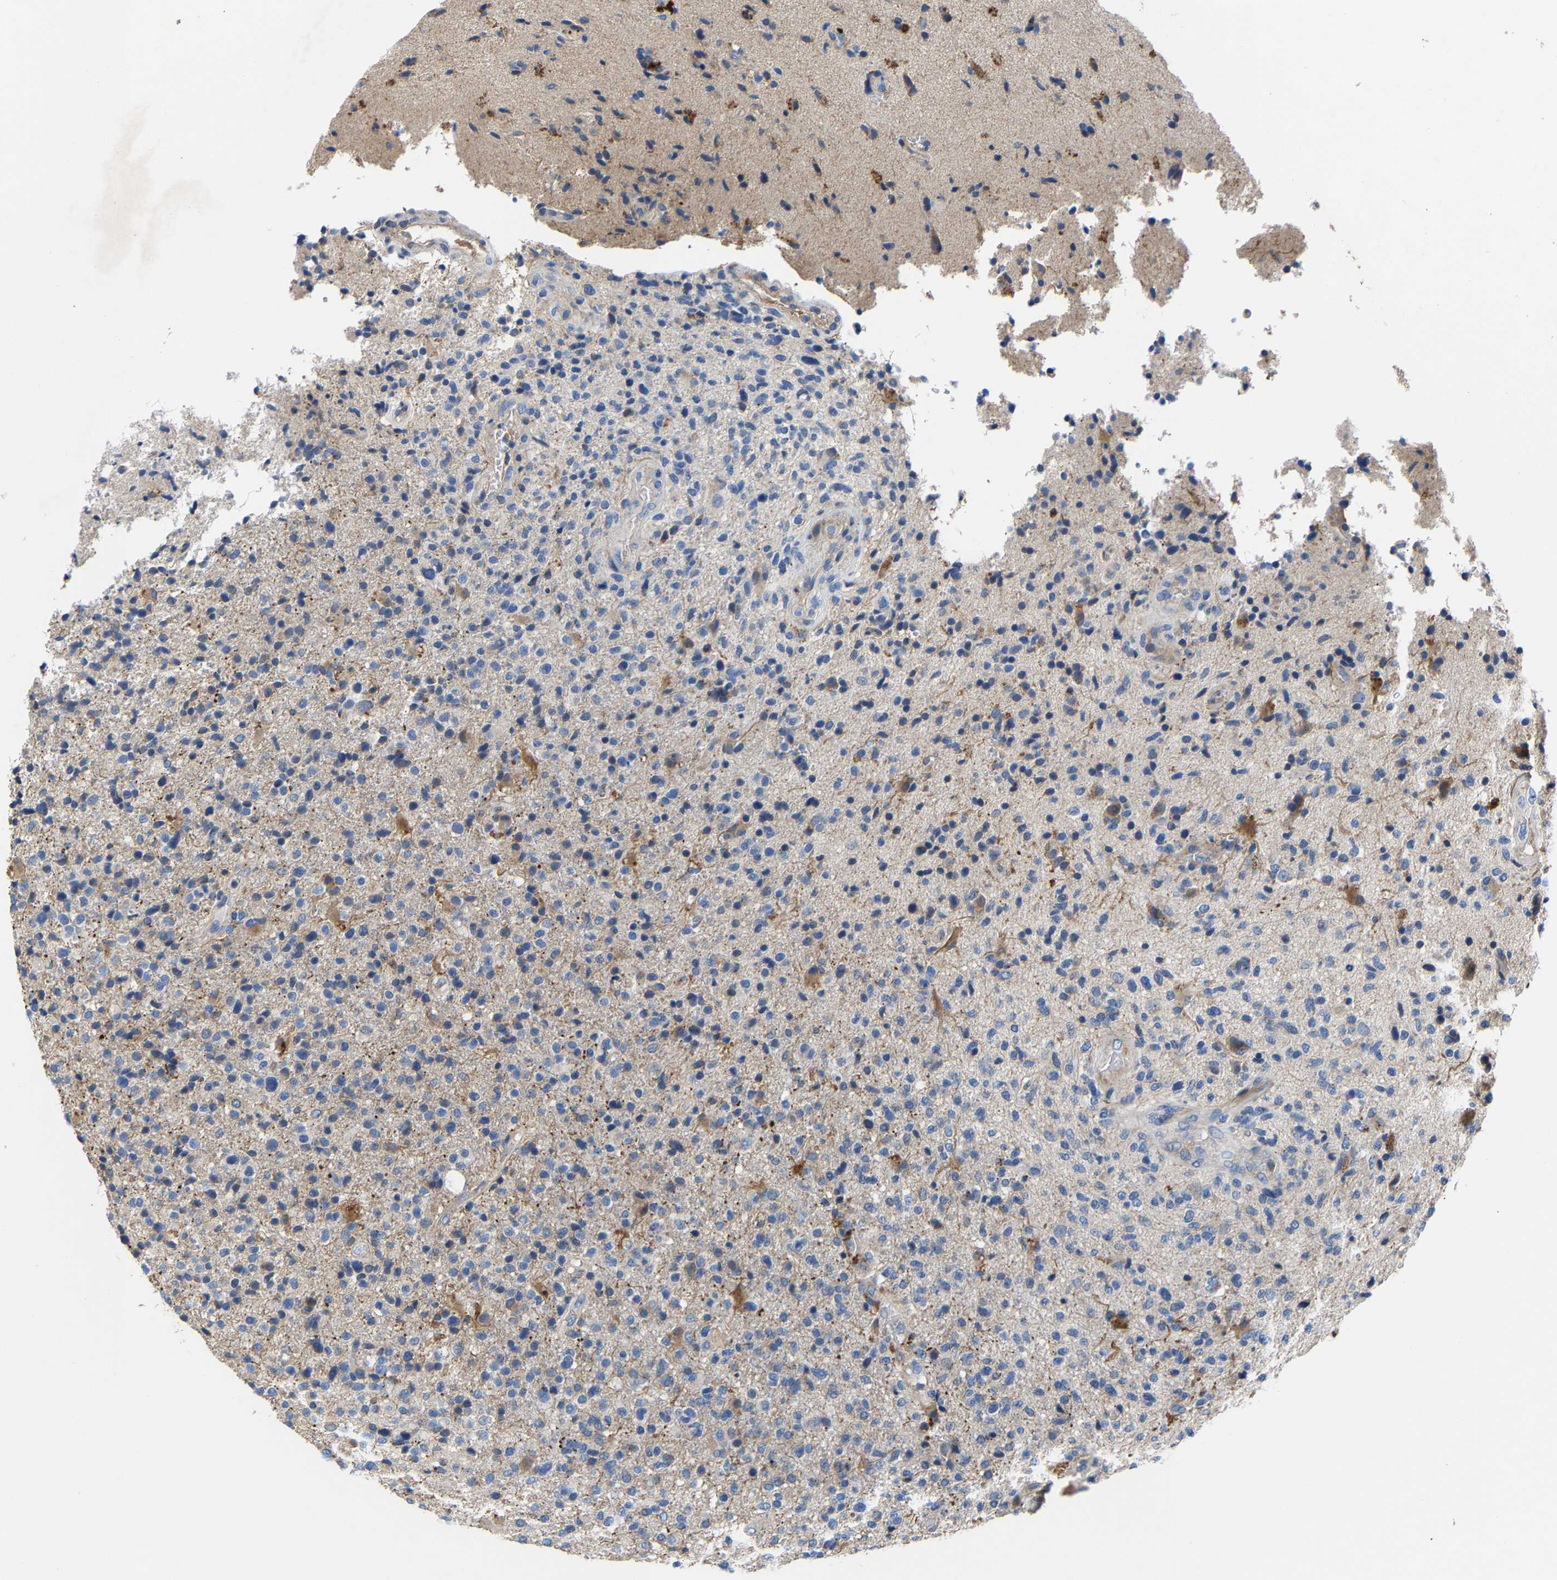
{"staining": {"intensity": "negative", "quantity": "none", "location": "none"}, "tissue": "glioma", "cell_type": "Tumor cells", "image_type": "cancer", "snomed": [{"axis": "morphology", "description": "Glioma, malignant, High grade"}, {"axis": "topography", "description": "Brain"}], "caption": "A histopathology image of human glioma is negative for staining in tumor cells. Brightfield microscopy of immunohistochemistry stained with DAB (brown) and hematoxylin (blue), captured at high magnification.", "gene": "CCDC171", "patient": {"sex": "male", "age": 72}}